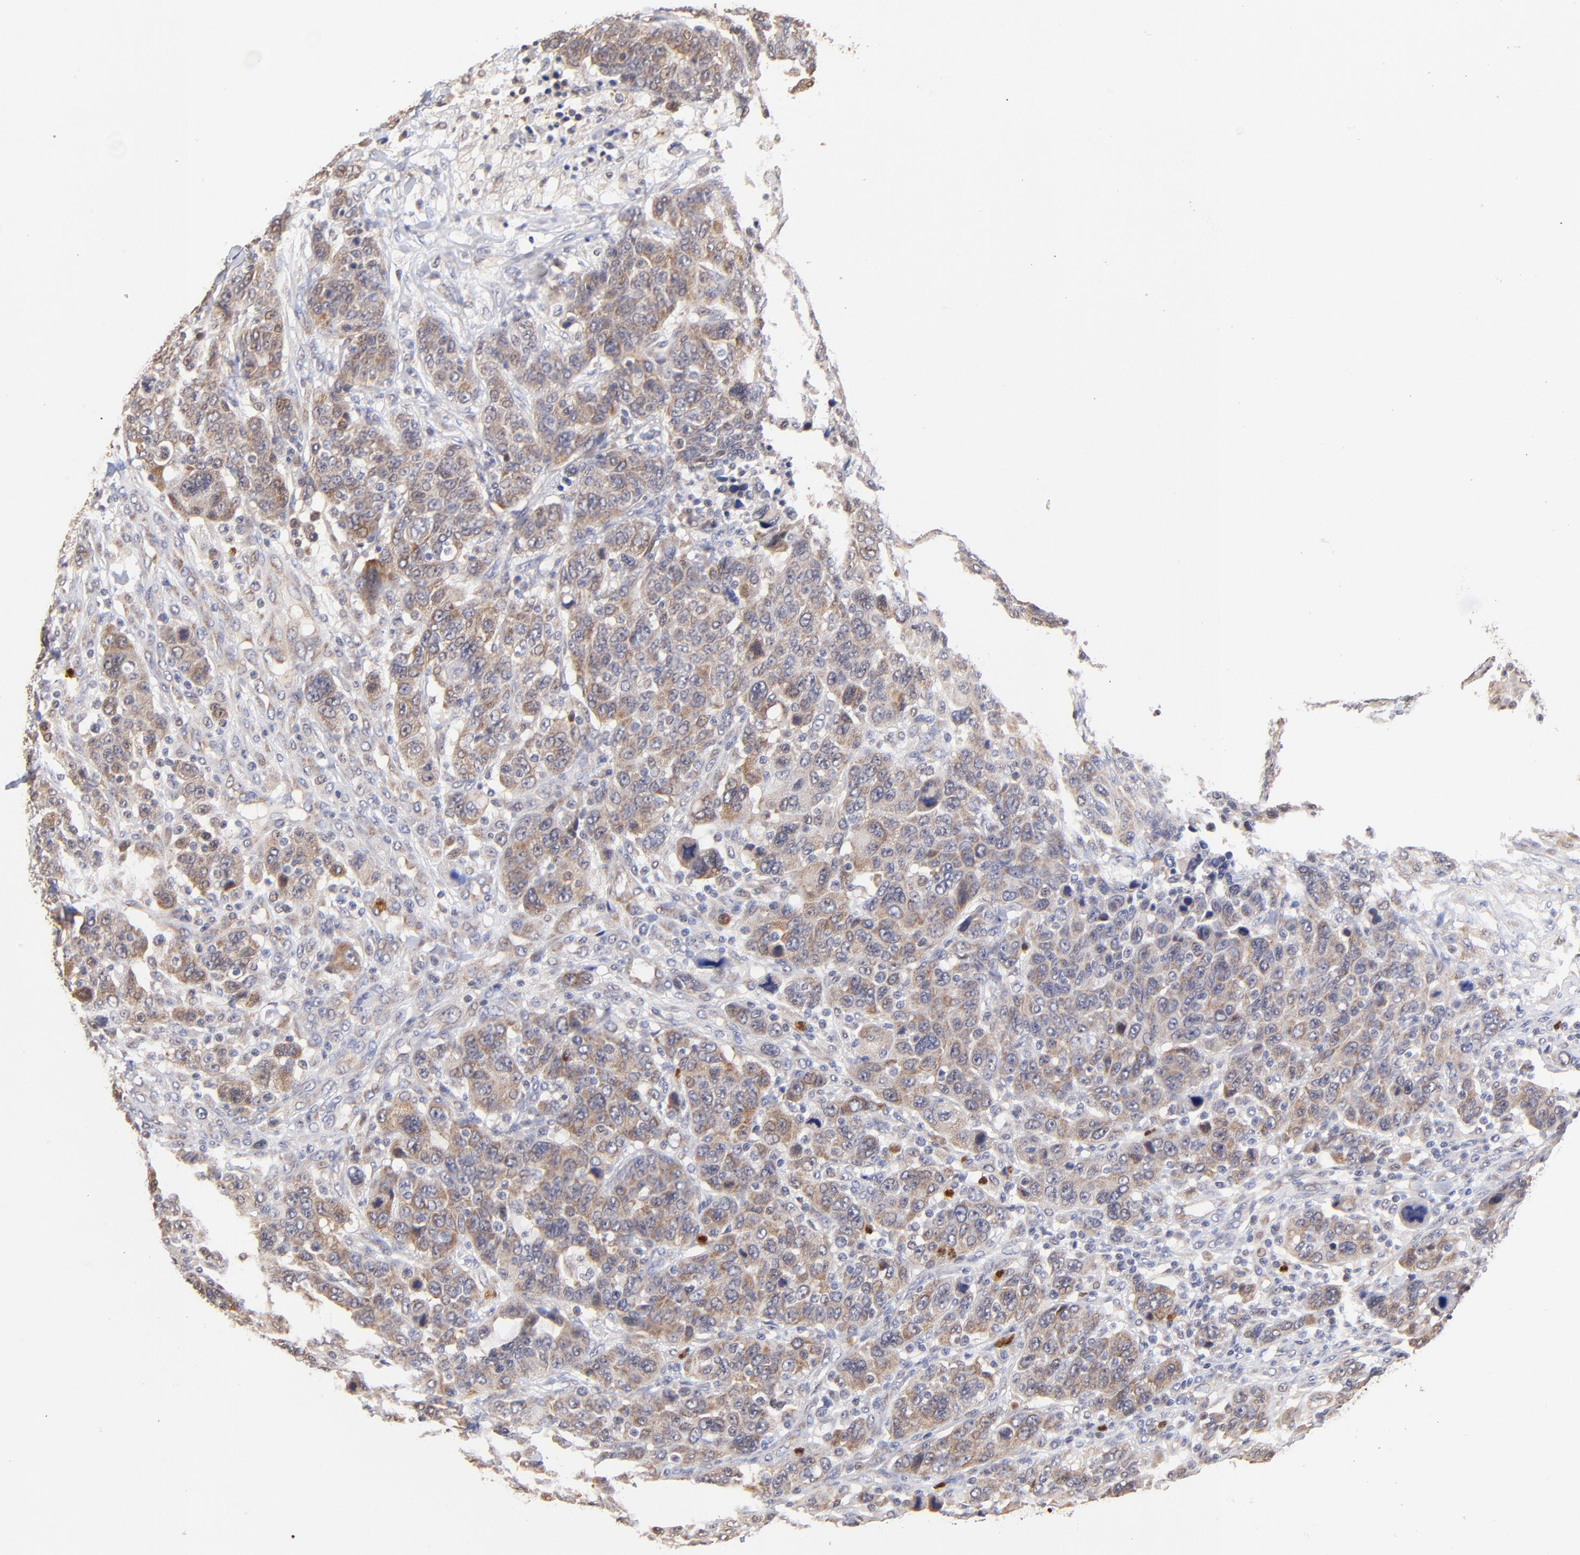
{"staining": {"intensity": "moderate", "quantity": "25%-75%", "location": "cytoplasmic/membranous"}, "tissue": "breast cancer", "cell_type": "Tumor cells", "image_type": "cancer", "snomed": [{"axis": "morphology", "description": "Duct carcinoma"}, {"axis": "topography", "description": "Breast"}], "caption": "Invasive ductal carcinoma (breast) stained with immunohistochemistry (IHC) shows moderate cytoplasmic/membranous staining in approximately 25%-75% of tumor cells. (DAB = brown stain, brightfield microscopy at high magnification).", "gene": "BBOF1", "patient": {"sex": "female", "age": 37}}